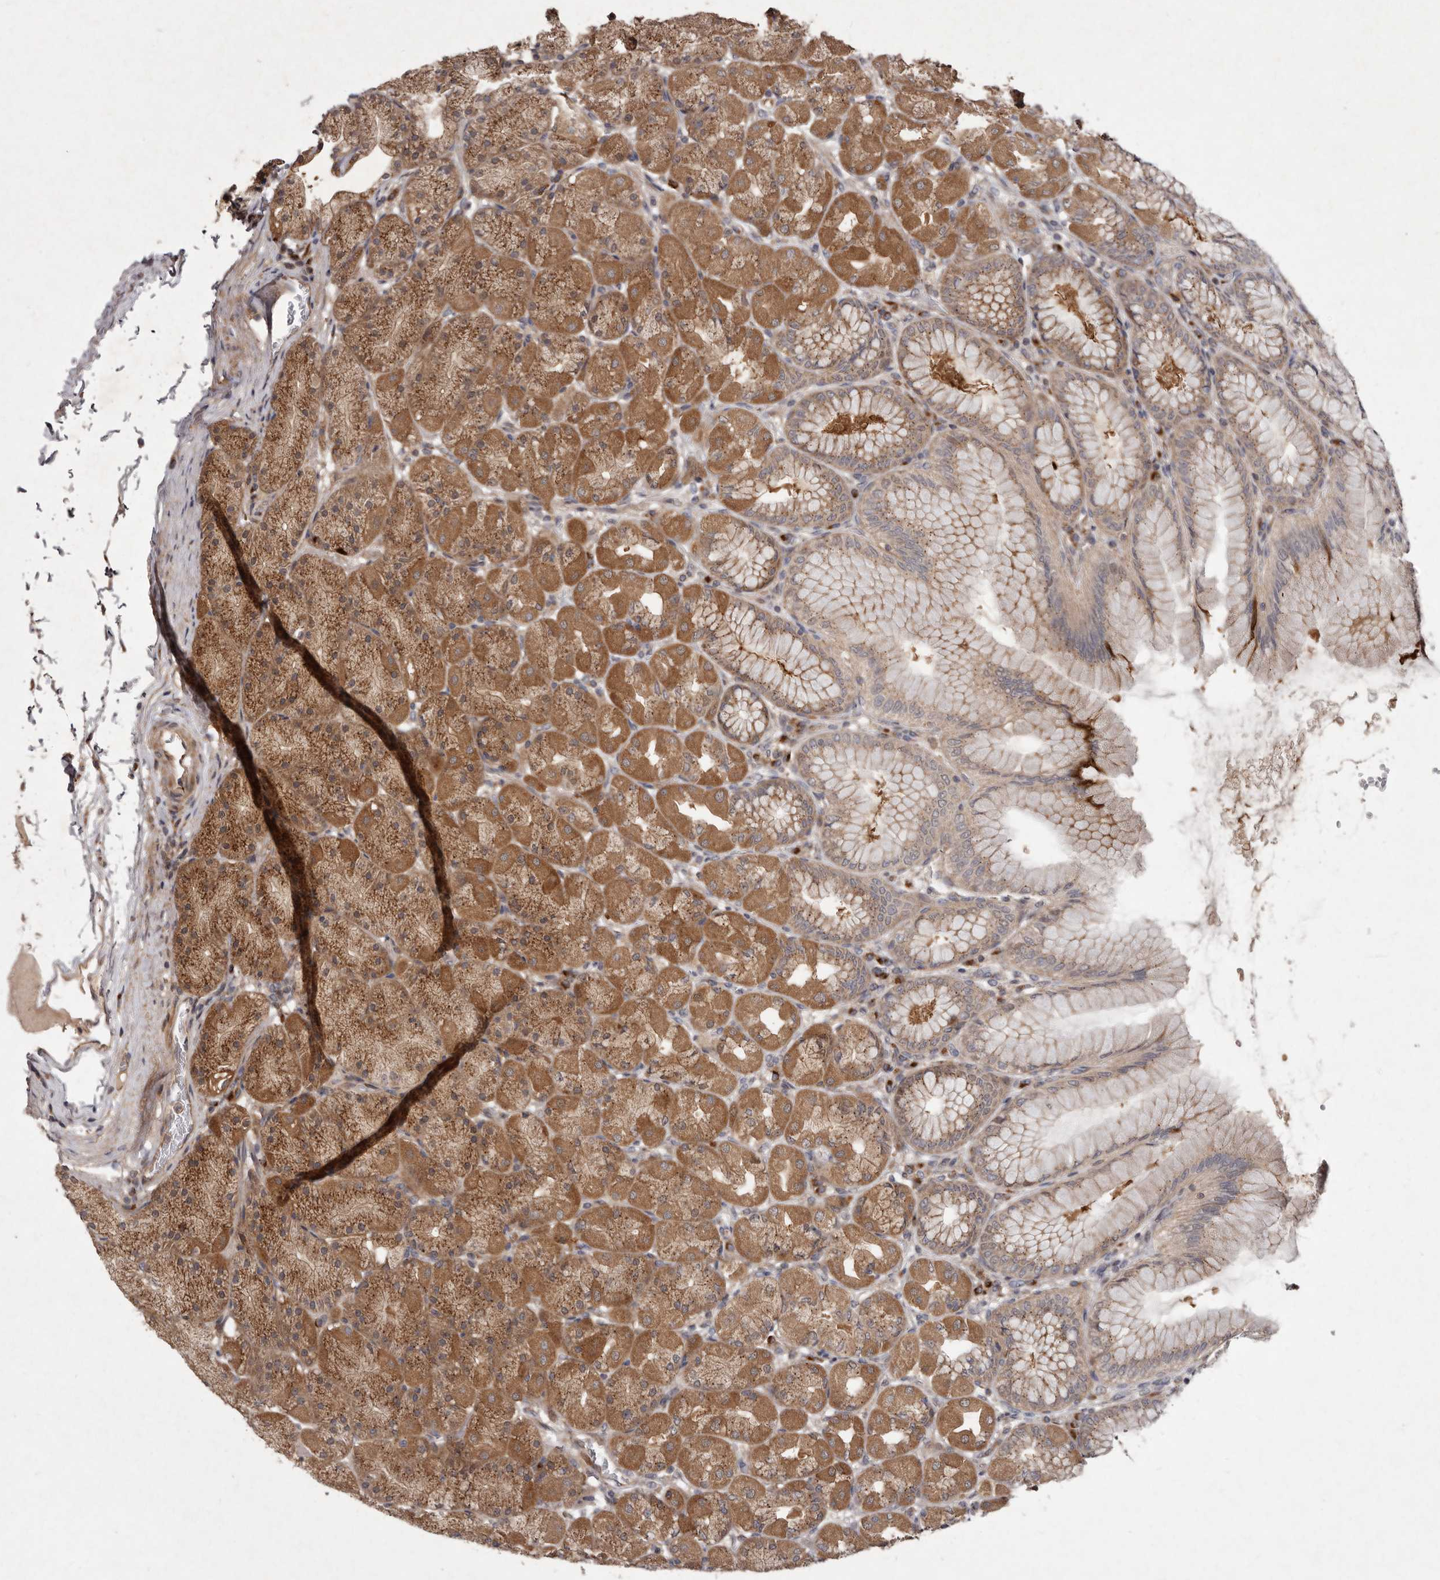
{"staining": {"intensity": "strong", "quantity": ">75%", "location": "cytoplasmic/membranous"}, "tissue": "stomach", "cell_type": "Glandular cells", "image_type": "normal", "snomed": [{"axis": "morphology", "description": "Normal tissue, NOS"}, {"axis": "topography", "description": "Stomach, upper"}], "caption": "This histopathology image shows IHC staining of benign stomach, with high strong cytoplasmic/membranous positivity in about >75% of glandular cells.", "gene": "FLAD1", "patient": {"sex": "female", "age": 56}}